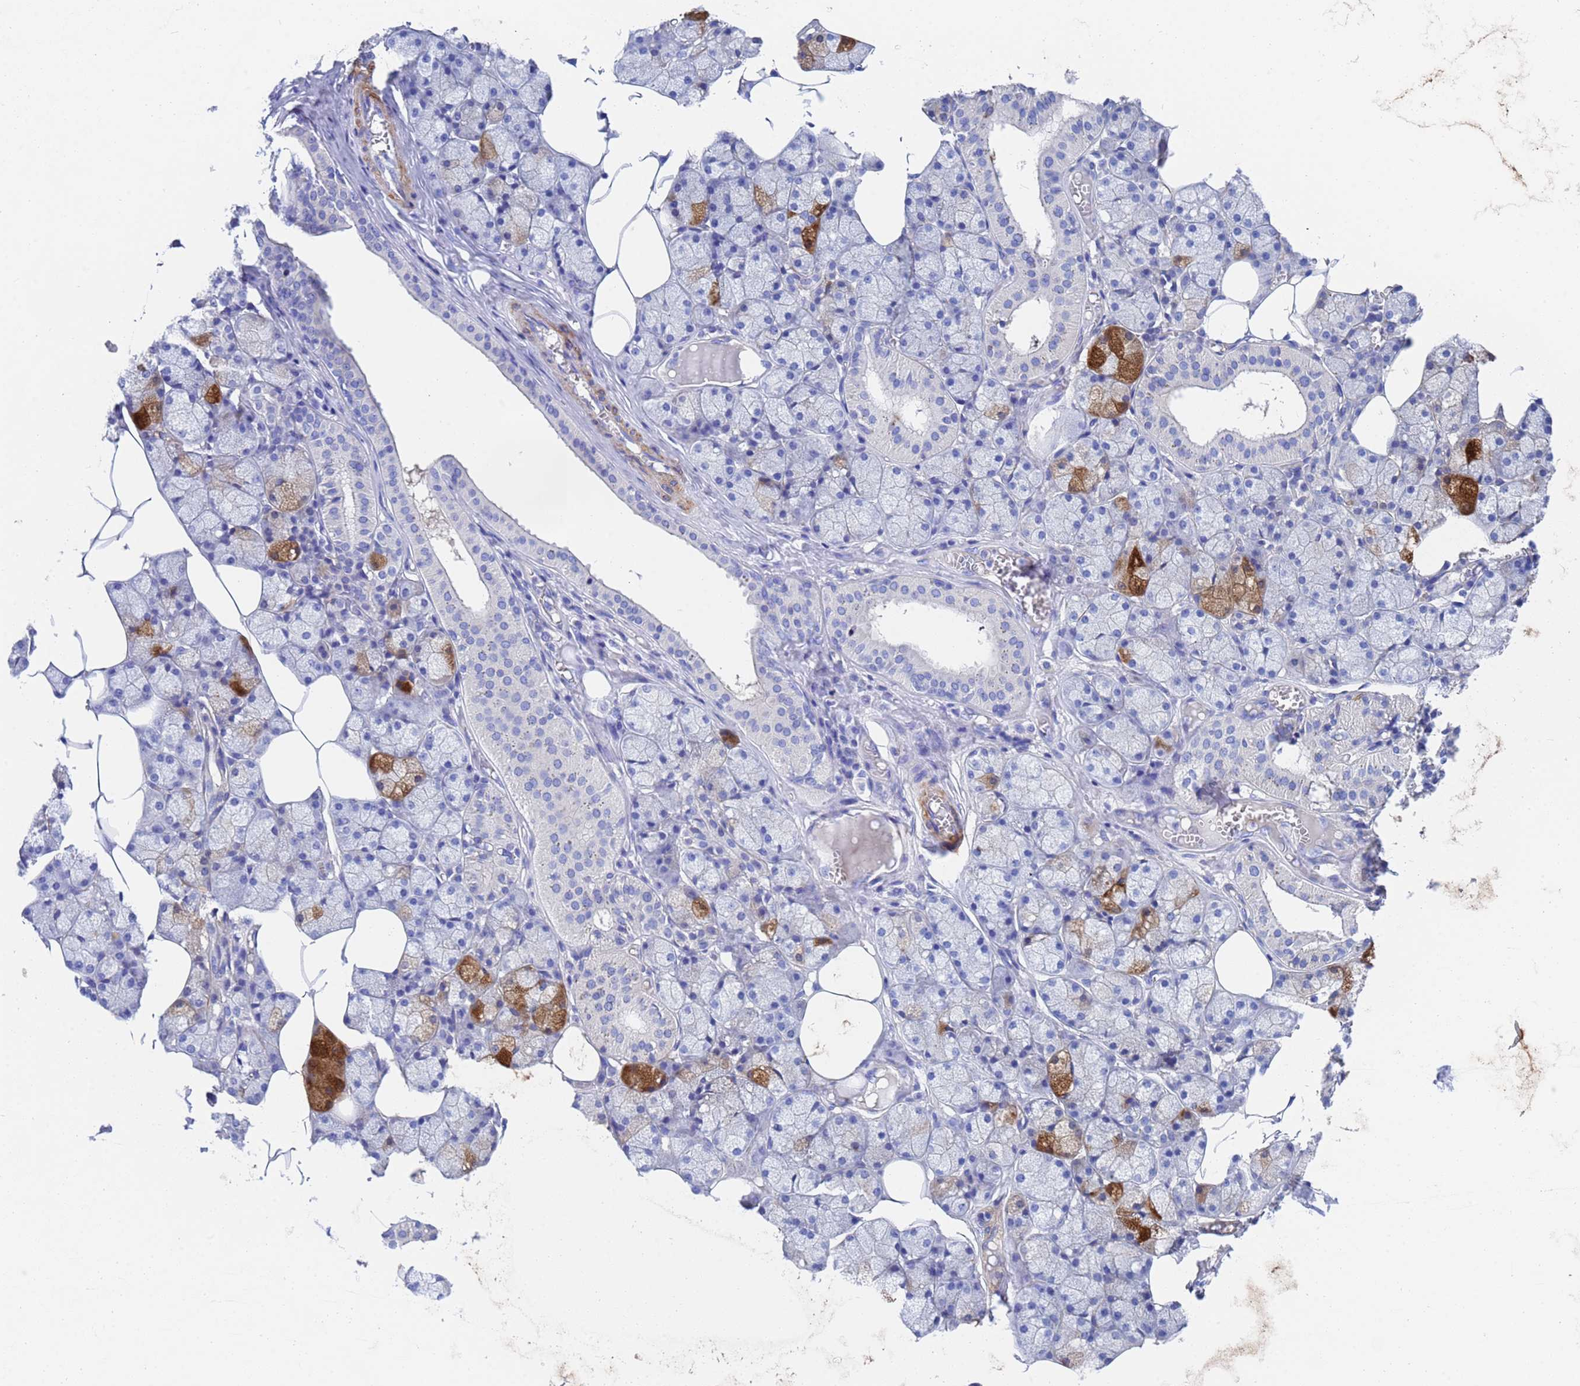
{"staining": {"intensity": "strong", "quantity": "<25%", "location": "cytoplasmic/membranous"}, "tissue": "salivary gland", "cell_type": "Glandular cells", "image_type": "normal", "snomed": [{"axis": "morphology", "description": "Normal tissue, NOS"}, {"axis": "topography", "description": "Salivary gland"}], "caption": "Brown immunohistochemical staining in normal human salivary gland exhibits strong cytoplasmic/membranous staining in about <25% of glandular cells.", "gene": "CST1", "patient": {"sex": "male", "age": 62}}